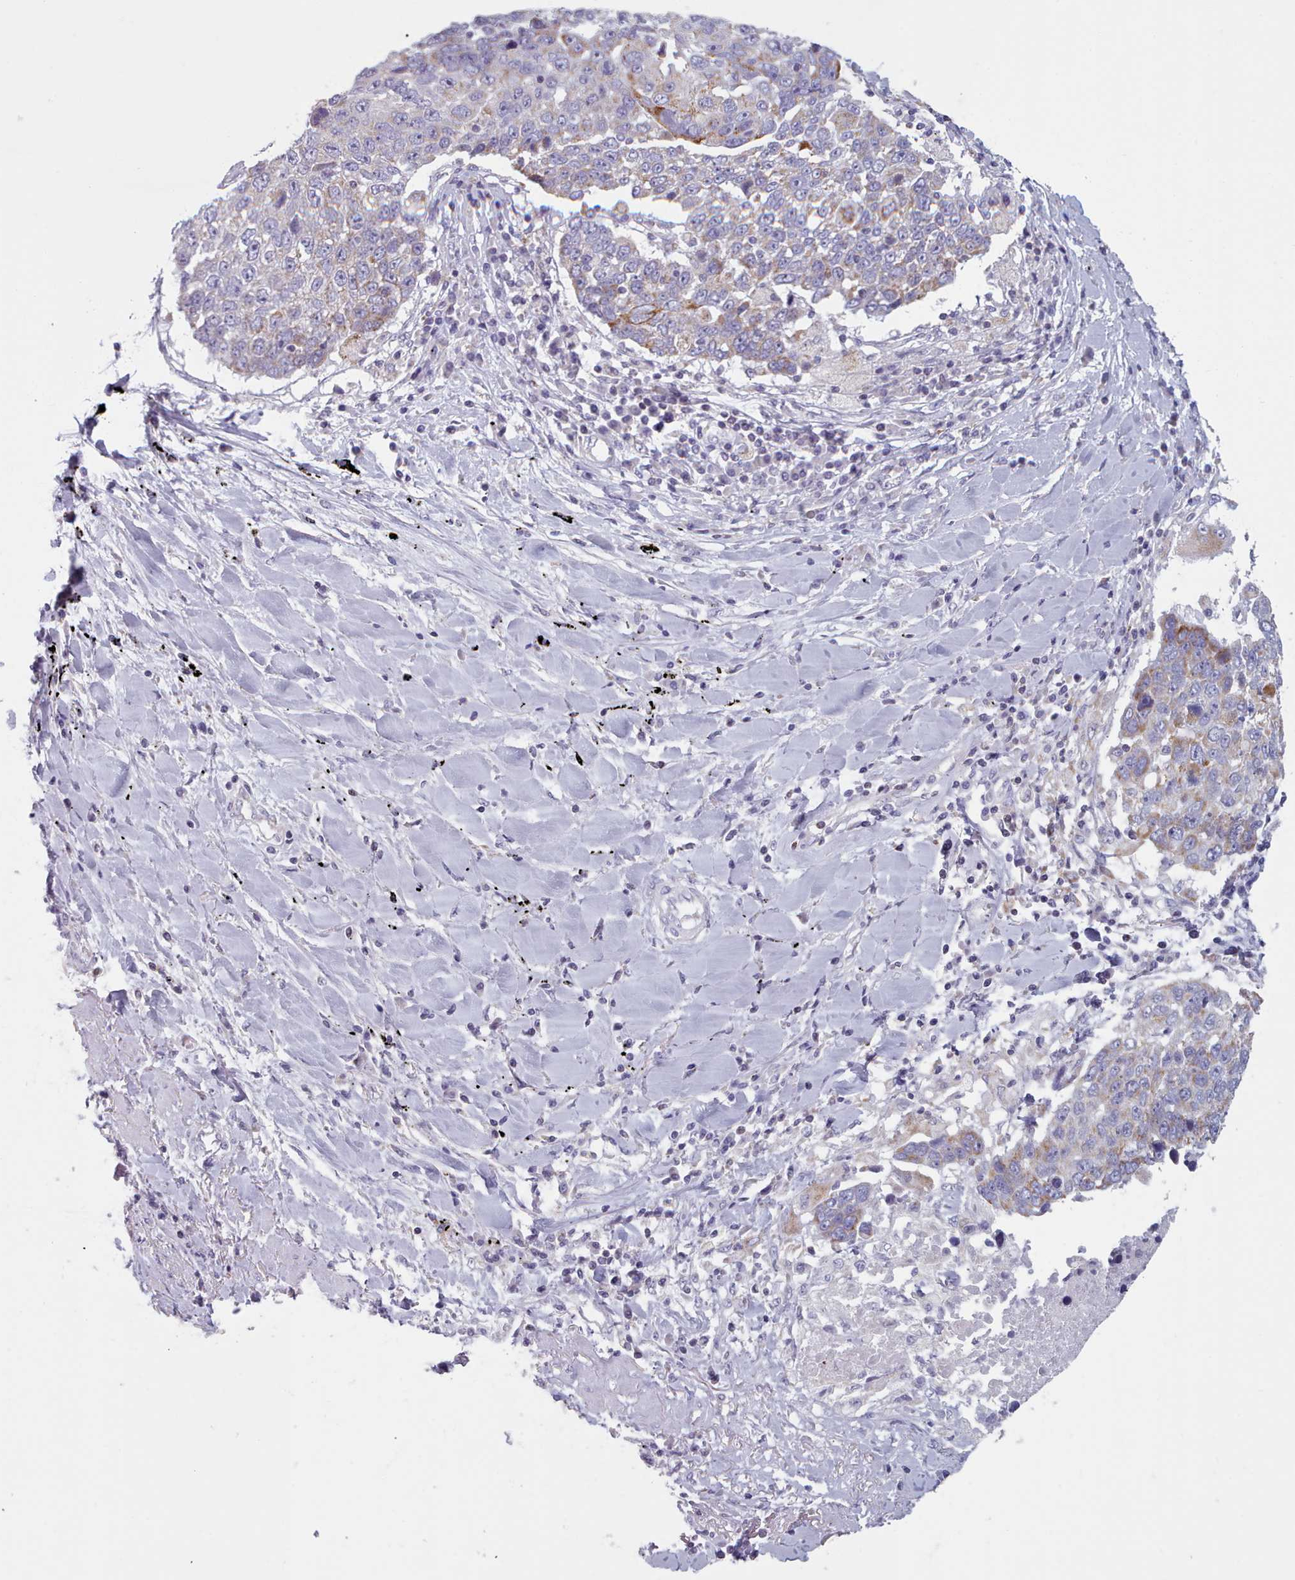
{"staining": {"intensity": "weak", "quantity": "25%-75%", "location": "cytoplasmic/membranous"}, "tissue": "lung cancer", "cell_type": "Tumor cells", "image_type": "cancer", "snomed": [{"axis": "morphology", "description": "Squamous cell carcinoma, NOS"}, {"axis": "topography", "description": "Lung"}], "caption": "A brown stain highlights weak cytoplasmic/membranous staining of a protein in human lung cancer tumor cells. The staining was performed using DAB, with brown indicating positive protein expression. Nuclei are stained blue with hematoxylin.", "gene": "FAM170B", "patient": {"sex": "male", "age": 66}}